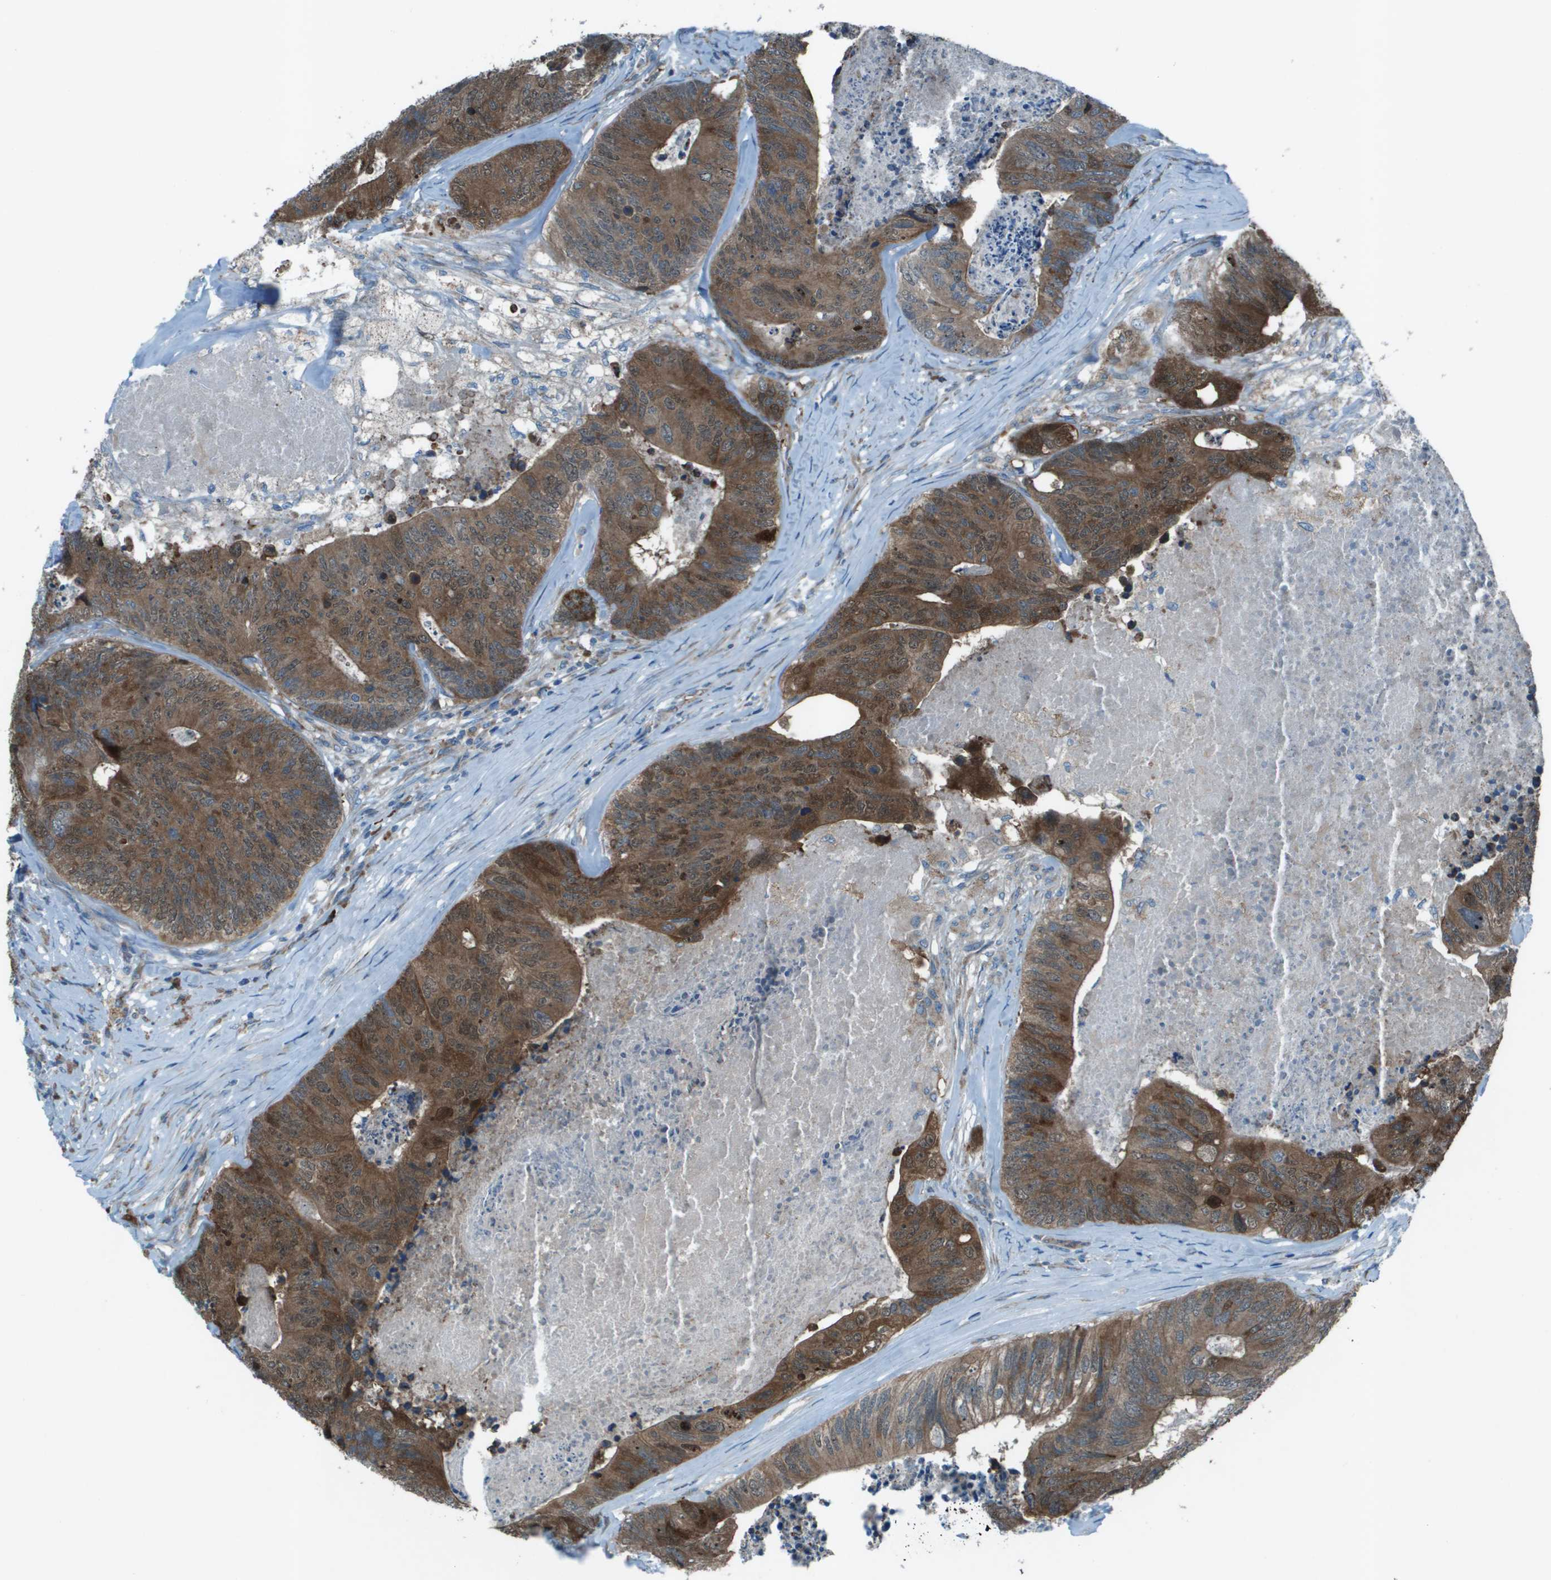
{"staining": {"intensity": "strong", "quantity": ">75%", "location": "cytoplasmic/membranous"}, "tissue": "colorectal cancer", "cell_type": "Tumor cells", "image_type": "cancer", "snomed": [{"axis": "morphology", "description": "Adenocarcinoma, NOS"}, {"axis": "topography", "description": "Colon"}], "caption": "This photomicrograph demonstrates adenocarcinoma (colorectal) stained with immunohistochemistry (IHC) to label a protein in brown. The cytoplasmic/membranous of tumor cells show strong positivity for the protein. Nuclei are counter-stained blue.", "gene": "UTS2", "patient": {"sex": "female", "age": 67}}